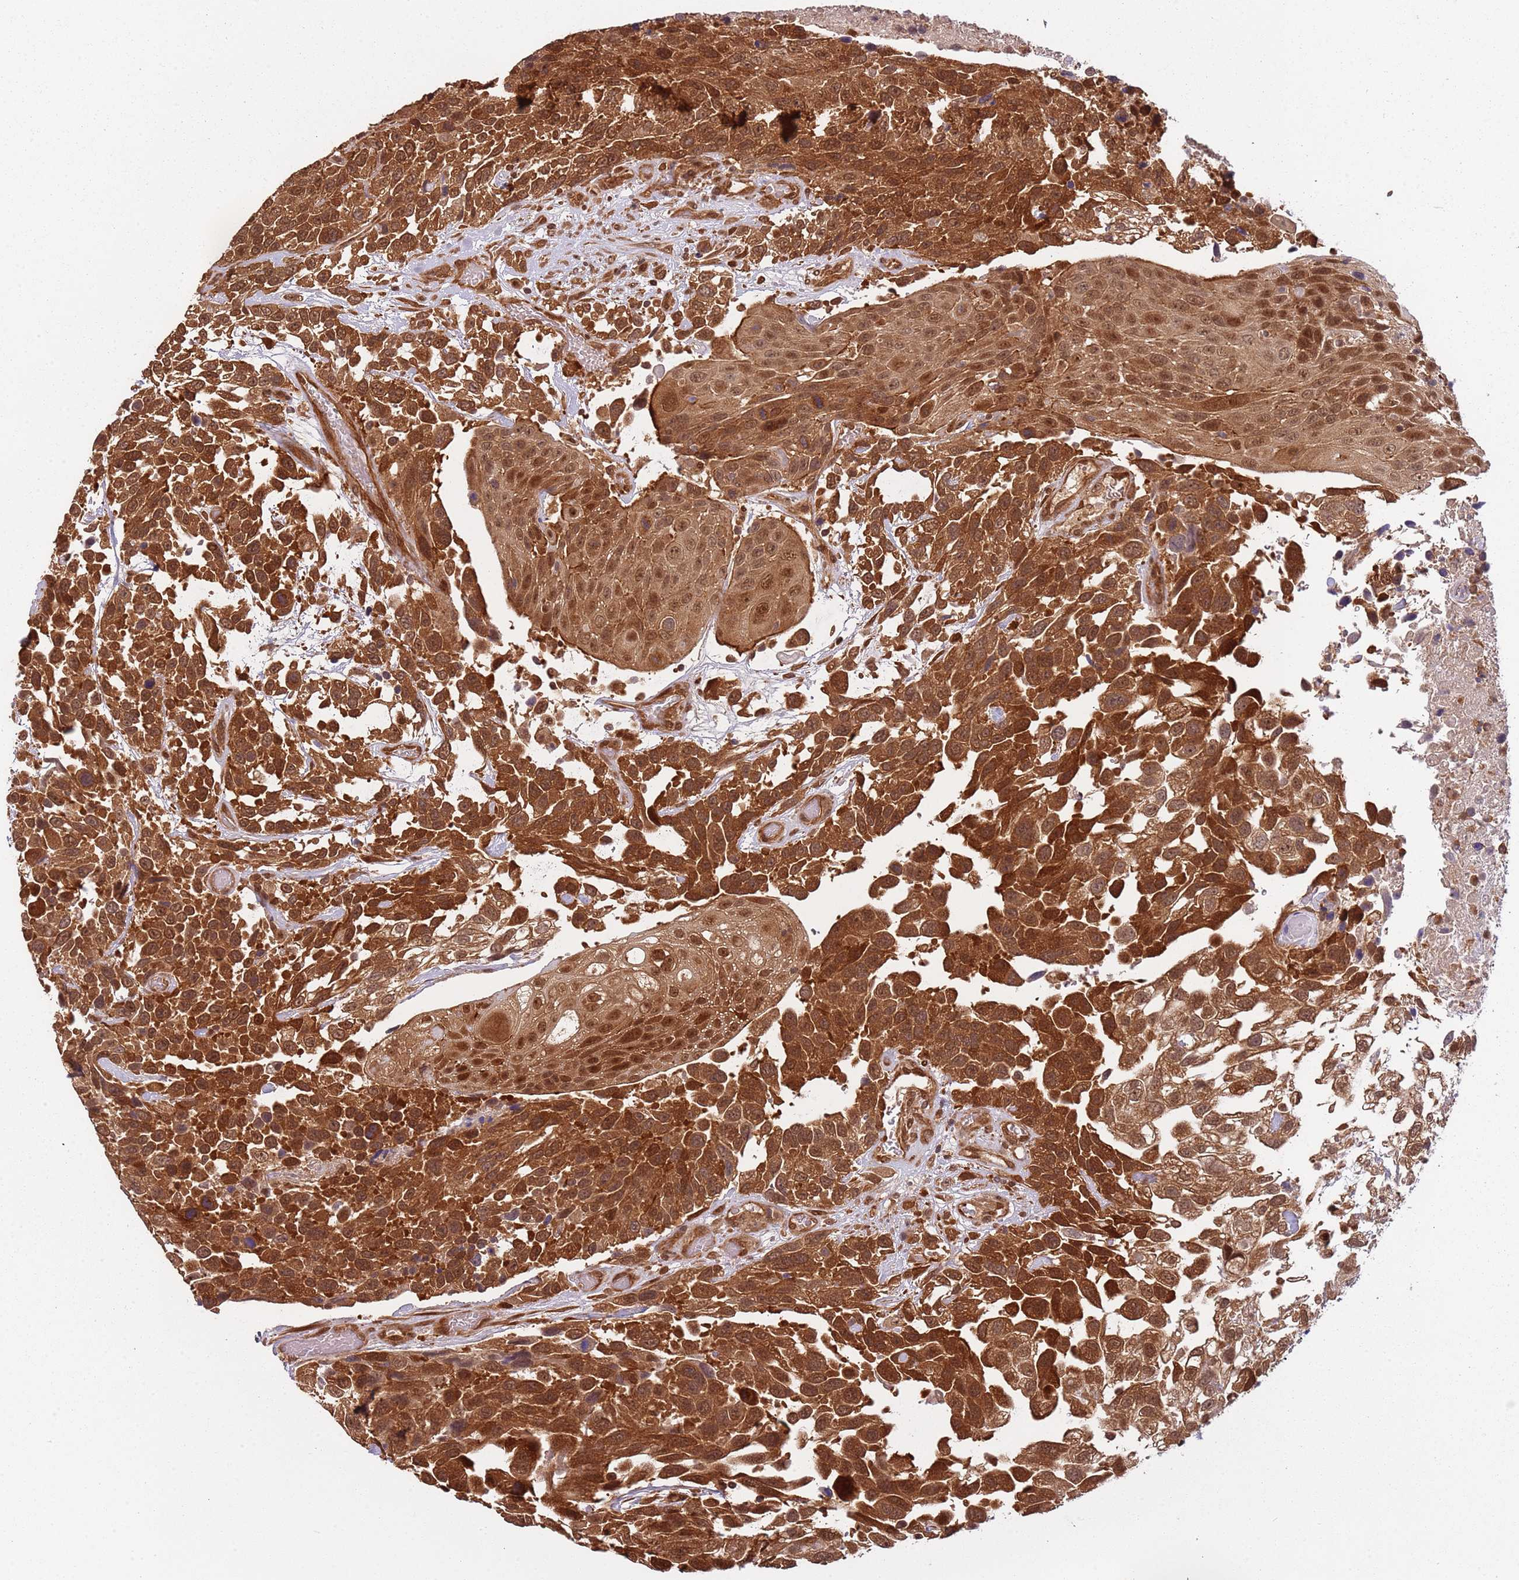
{"staining": {"intensity": "moderate", "quantity": ">75%", "location": "cytoplasmic/membranous,nuclear"}, "tissue": "urothelial cancer", "cell_type": "Tumor cells", "image_type": "cancer", "snomed": [{"axis": "morphology", "description": "Urothelial carcinoma, High grade"}, {"axis": "topography", "description": "Urinary bladder"}], "caption": "Protein staining by immunohistochemistry exhibits moderate cytoplasmic/membranous and nuclear expression in about >75% of tumor cells in urothelial carcinoma (high-grade).", "gene": "PGLS", "patient": {"sex": "female", "age": 70}}